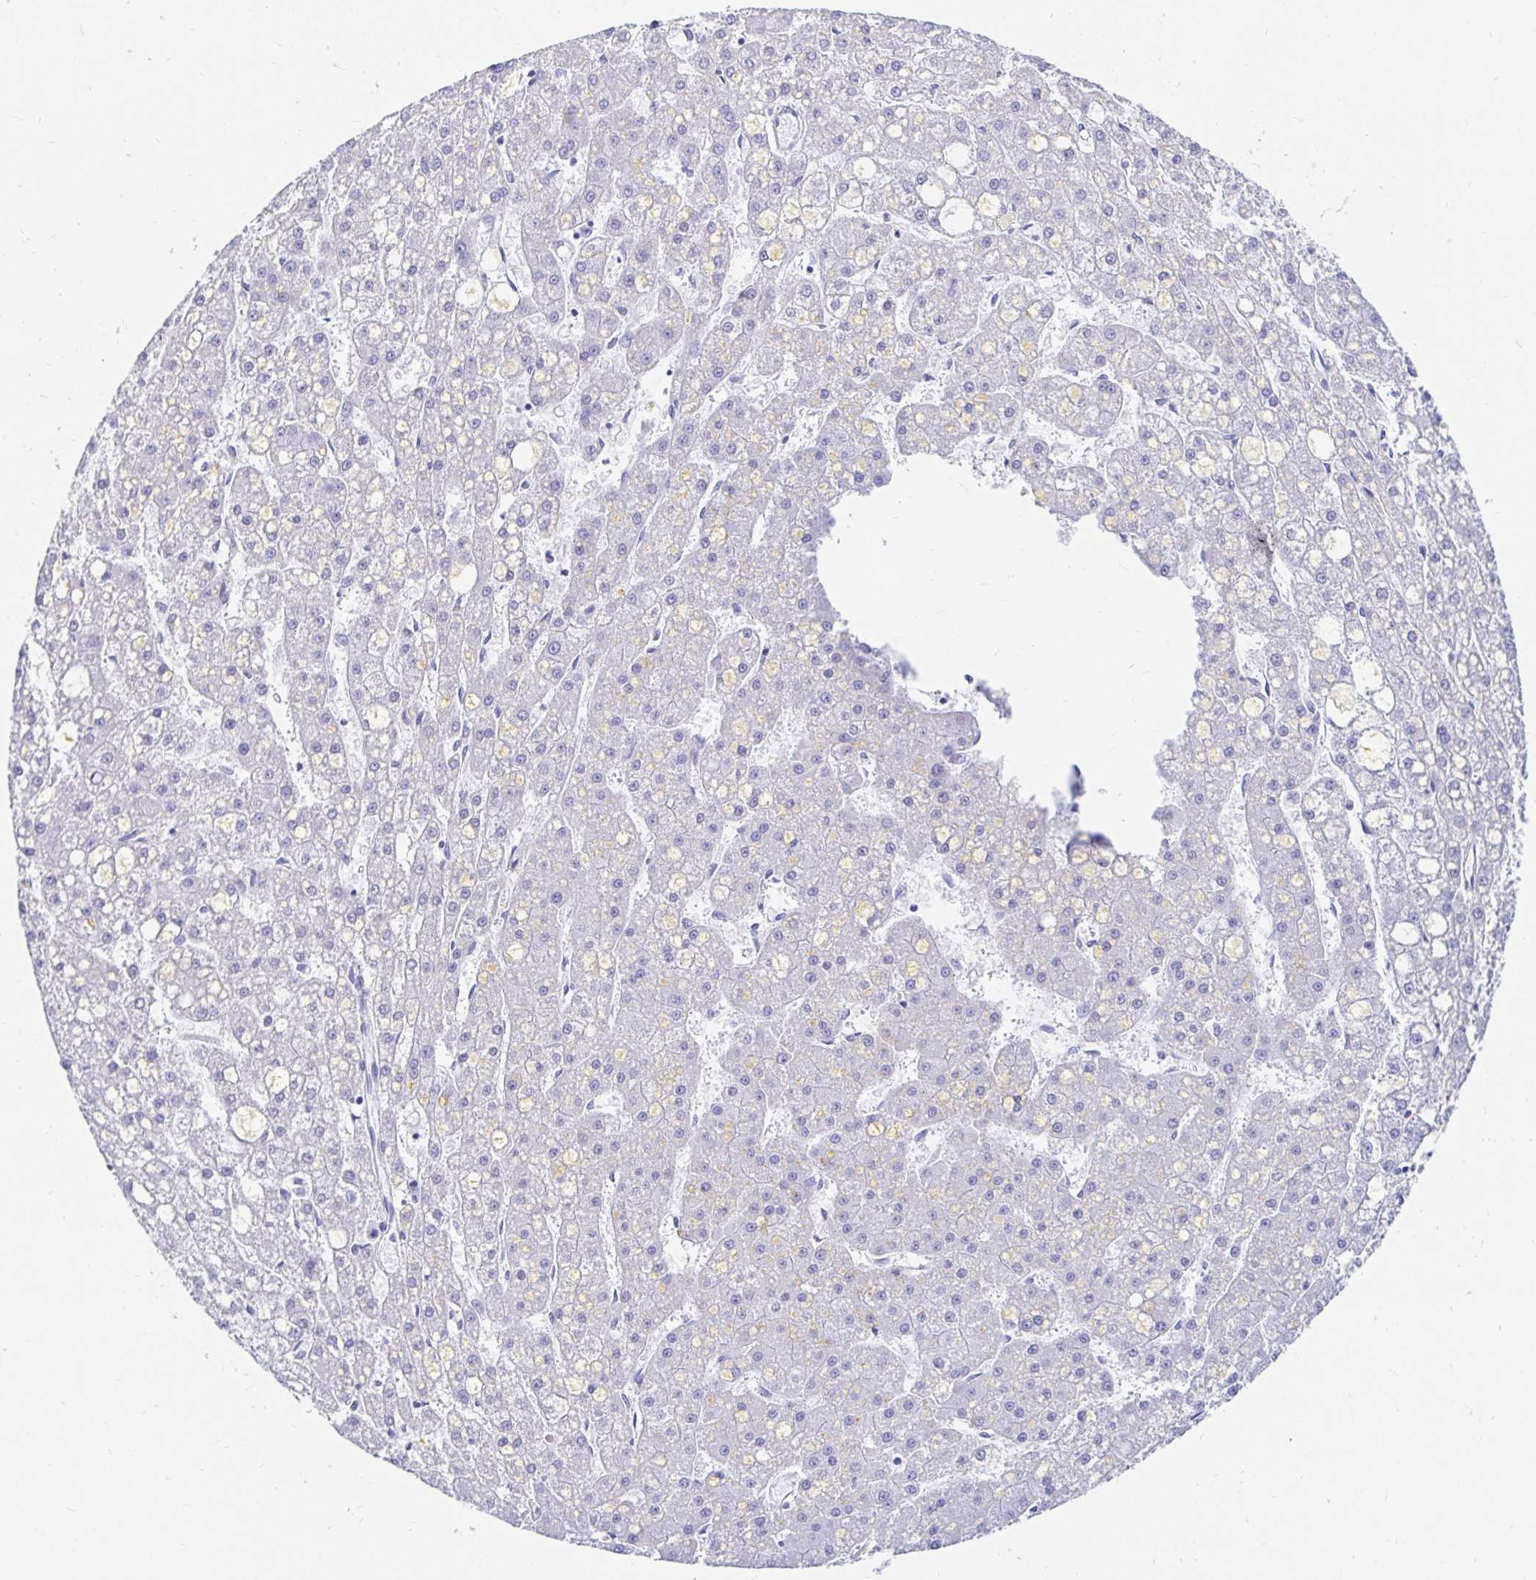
{"staining": {"intensity": "negative", "quantity": "none", "location": "none"}, "tissue": "liver cancer", "cell_type": "Tumor cells", "image_type": "cancer", "snomed": [{"axis": "morphology", "description": "Carcinoma, Hepatocellular, NOS"}, {"axis": "topography", "description": "Liver"}], "caption": "Histopathology image shows no protein expression in tumor cells of liver cancer tissue. (Stains: DAB (3,3'-diaminobenzidine) IHC with hematoxylin counter stain, Microscopy: brightfield microscopy at high magnification).", "gene": "PPP1R1B", "patient": {"sex": "male", "age": 67}}